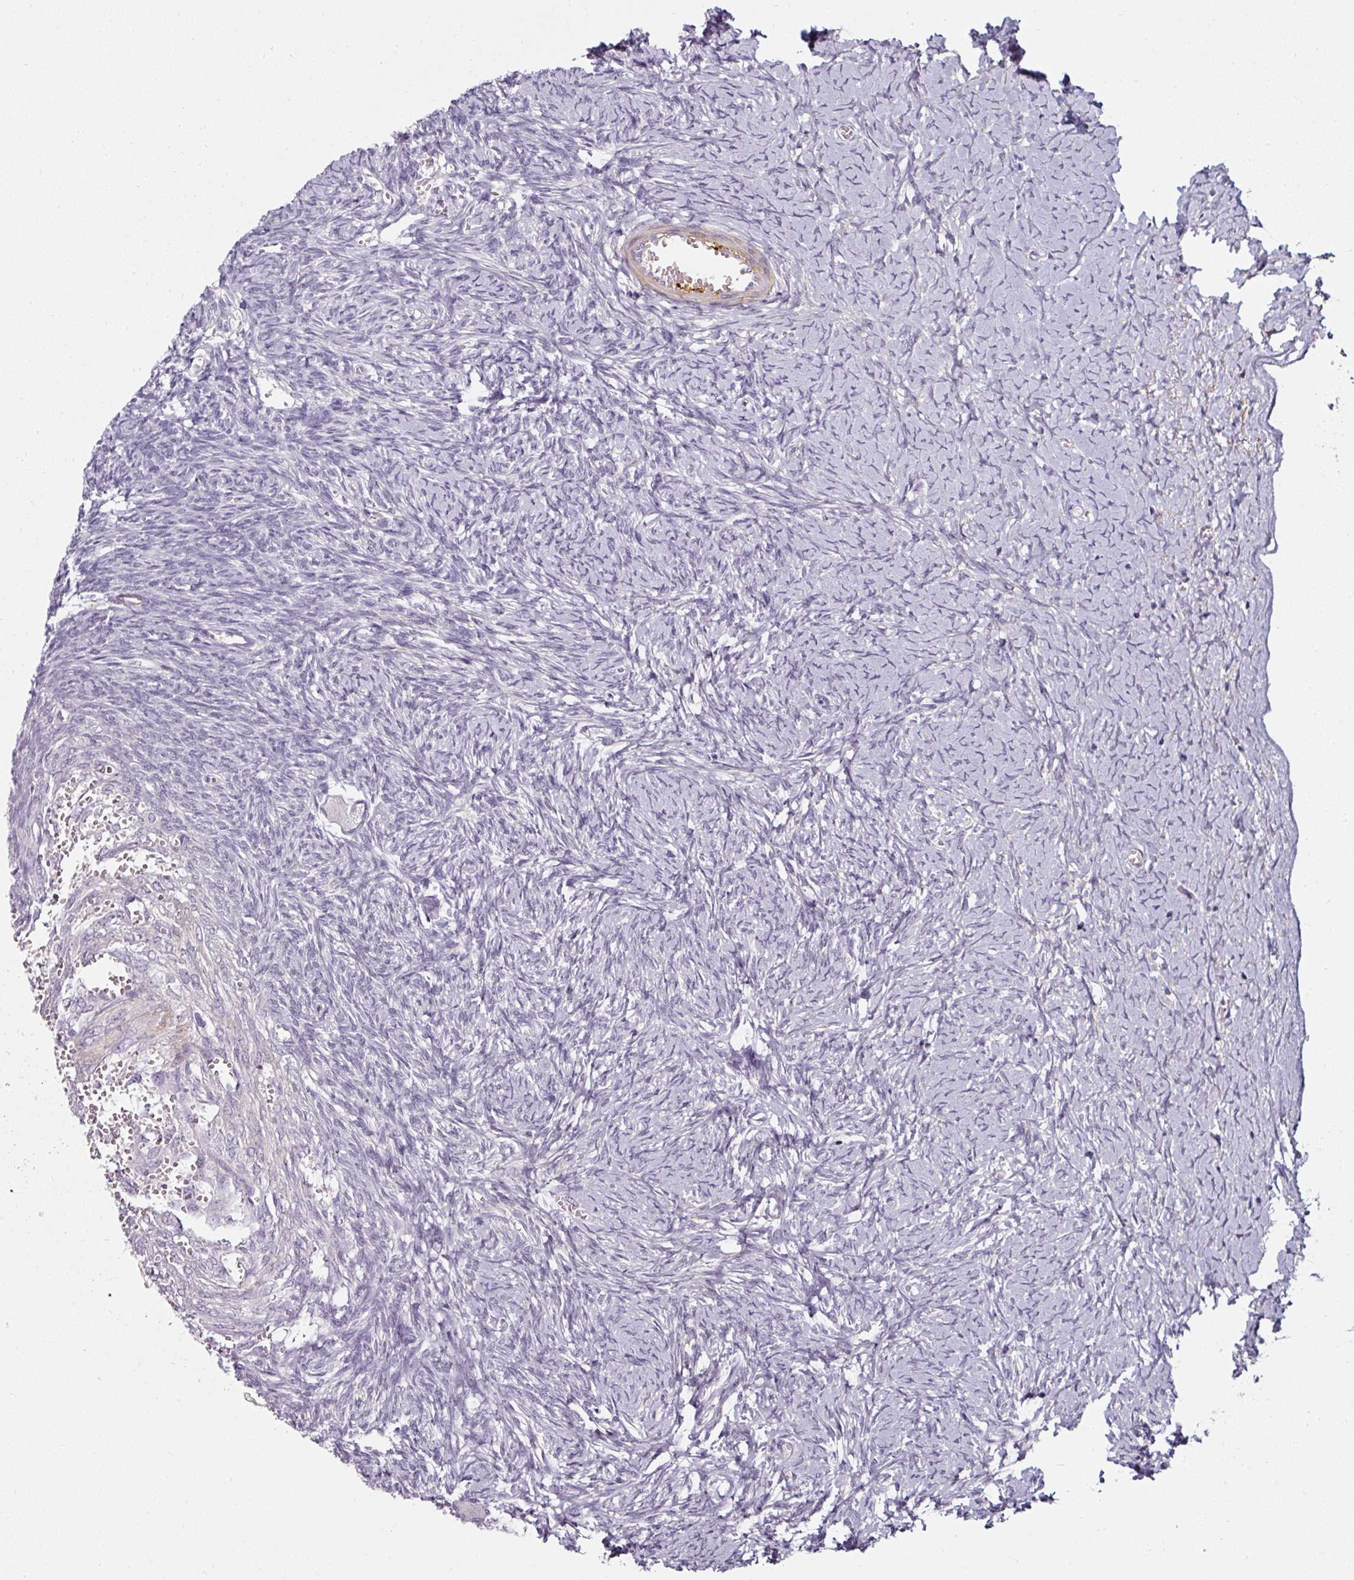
{"staining": {"intensity": "negative", "quantity": "none", "location": "none"}, "tissue": "ovary", "cell_type": "Follicle cells", "image_type": "normal", "snomed": [{"axis": "morphology", "description": "Normal tissue, NOS"}, {"axis": "topography", "description": "Ovary"}], "caption": "This is an immunohistochemistry photomicrograph of normal ovary. There is no expression in follicle cells.", "gene": "CAP2", "patient": {"sex": "female", "age": 39}}